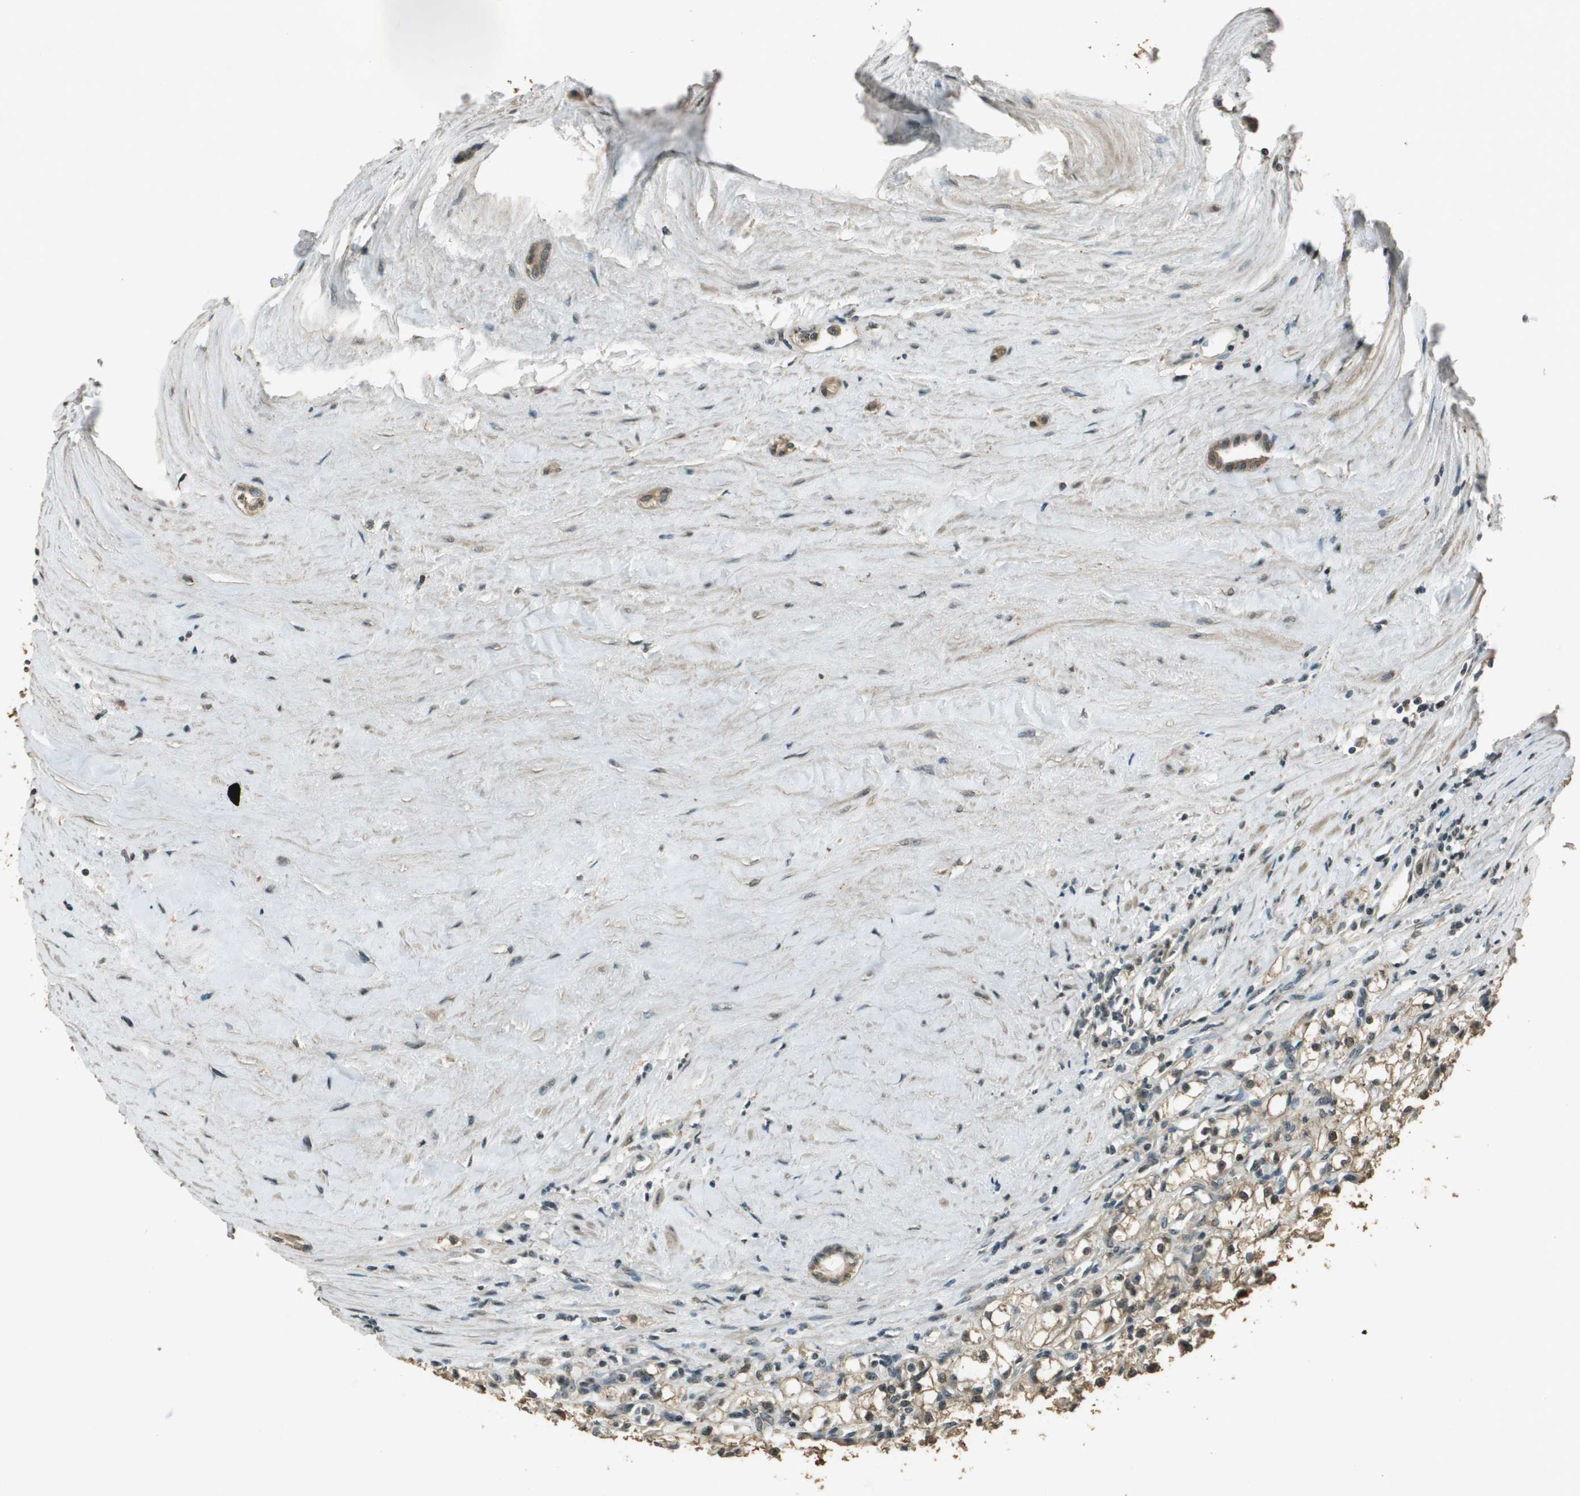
{"staining": {"intensity": "moderate", "quantity": ">75%", "location": "cytoplasmic/membranous"}, "tissue": "renal cancer", "cell_type": "Tumor cells", "image_type": "cancer", "snomed": [{"axis": "morphology", "description": "Adenocarcinoma, NOS"}, {"axis": "topography", "description": "Kidney"}], "caption": "Protein staining exhibits moderate cytoplasmic/membranous expression in about >75% of tumor cells in renal cancer (adenocarcinoma).", "gene": "SDC3", "patient": {"sex": "male", "age": 56}}